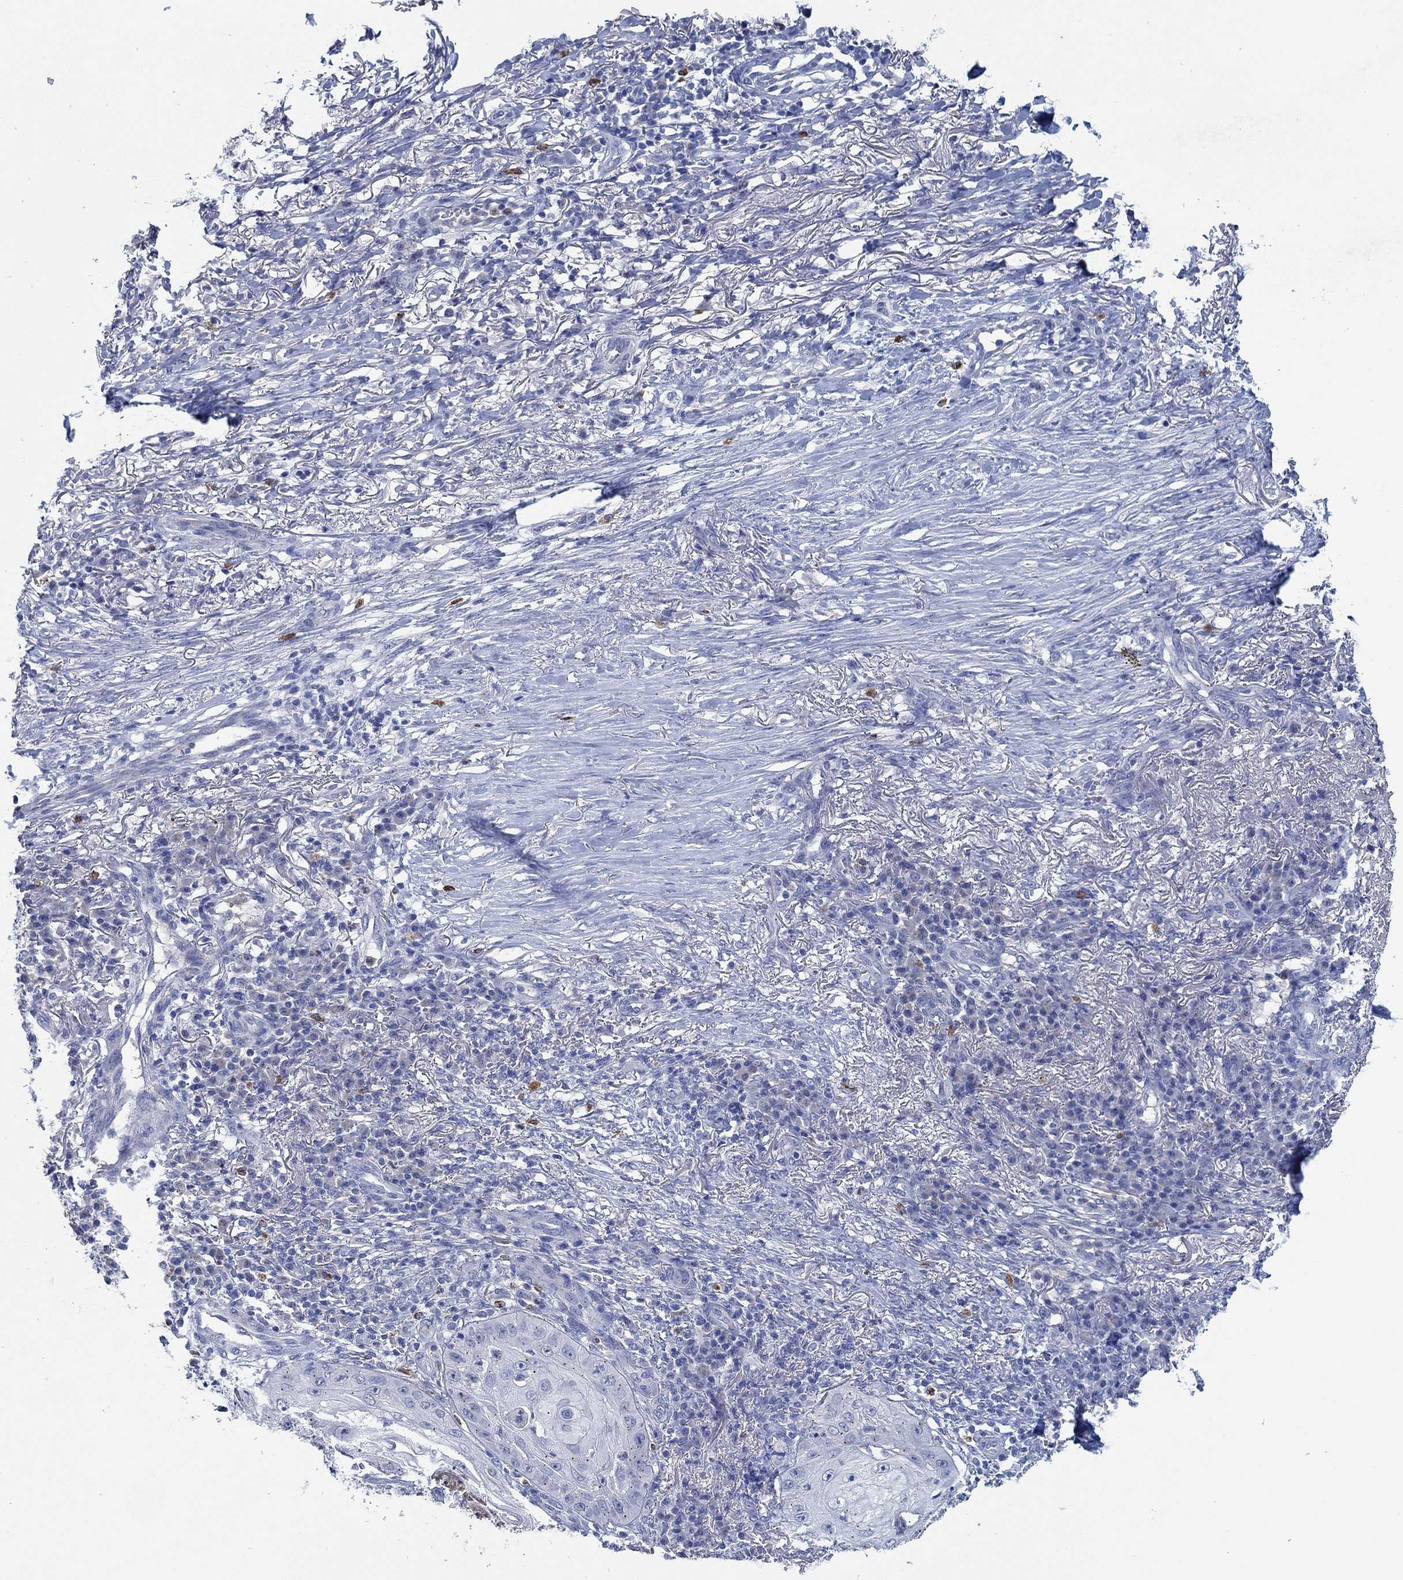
{"staining": {"intensity": "negative", "quantity": "none", "location": "none"}, "tissue": "skin cancer", "cell_type": "Tumor cells", "image_type": "cancer", "snomed": [{"axis": "morphology", "description": "Squamous cell carcinoma, NOS"}, {"axis": "topography", "description": "Skin"}], "caption": "Immunohistochemistry (IHC) micrograph of skin squamous cell carcinoma stained for a protein (brown), which demonstrates no staining in tumor cells.", "gene": "CPM", "patient": {"sex": "male", "age": 70}}